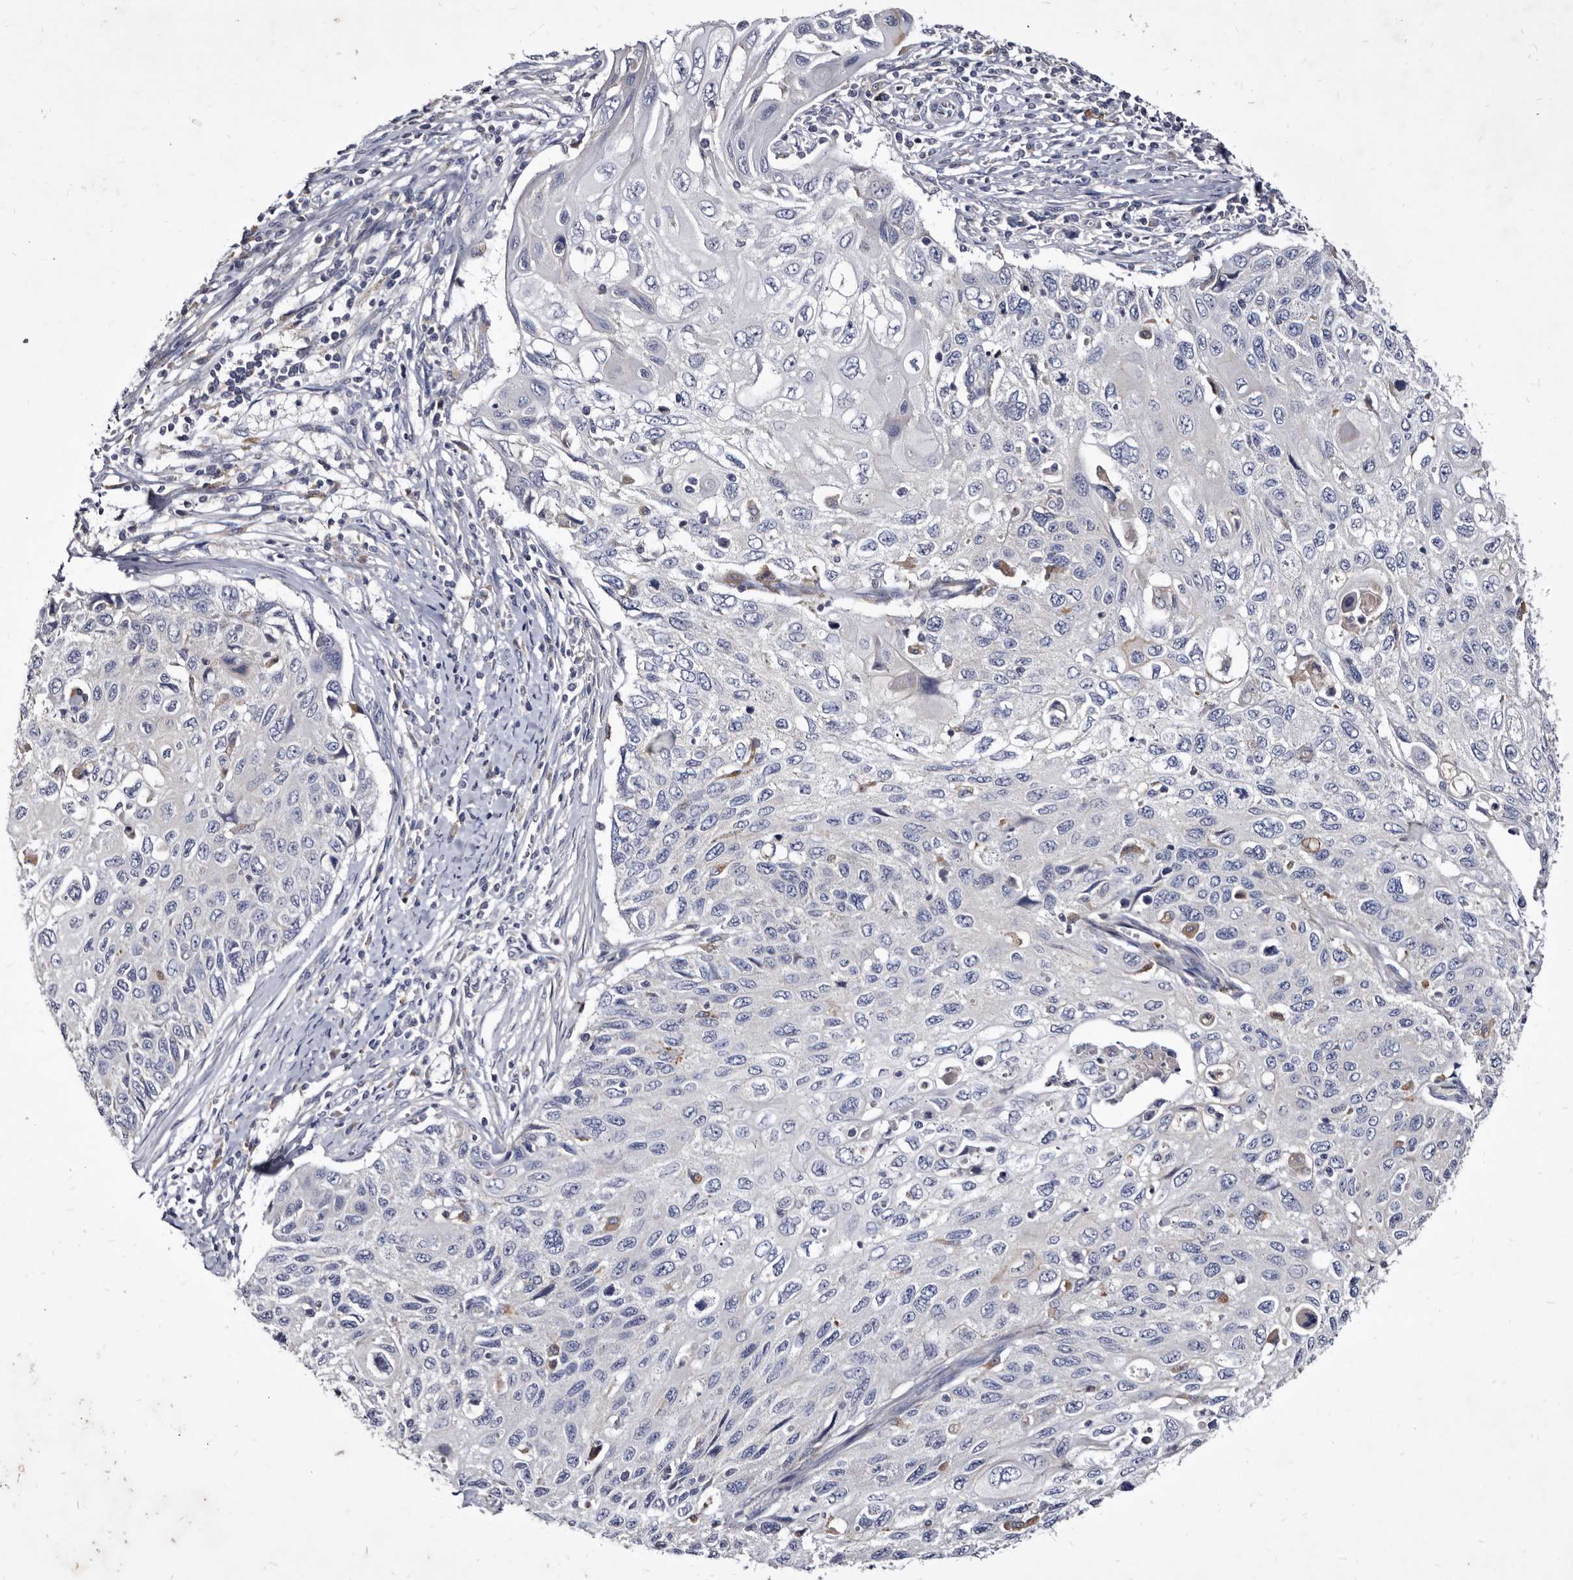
{"staining": {"intensity": "negative", "quantity": "none", "location": "none"}, "tissue": "cervical cancer", "cell_type": "Tumor cells", "image_type": "cancer", "snomed": [{"axis": "morphology", "description": "Squamous cell carcinoma, NOS"}, {"axis": "topography", "description": "Cervix"}], "caption": "High power microscopy photomicrograph of an IHC micrograph of cervical cancer (squamous cell carcinoma), revealing no significant positivity in tumor cells.", "gene": "SLC39A2", "patient": {"sex": "female", "age": 70}}